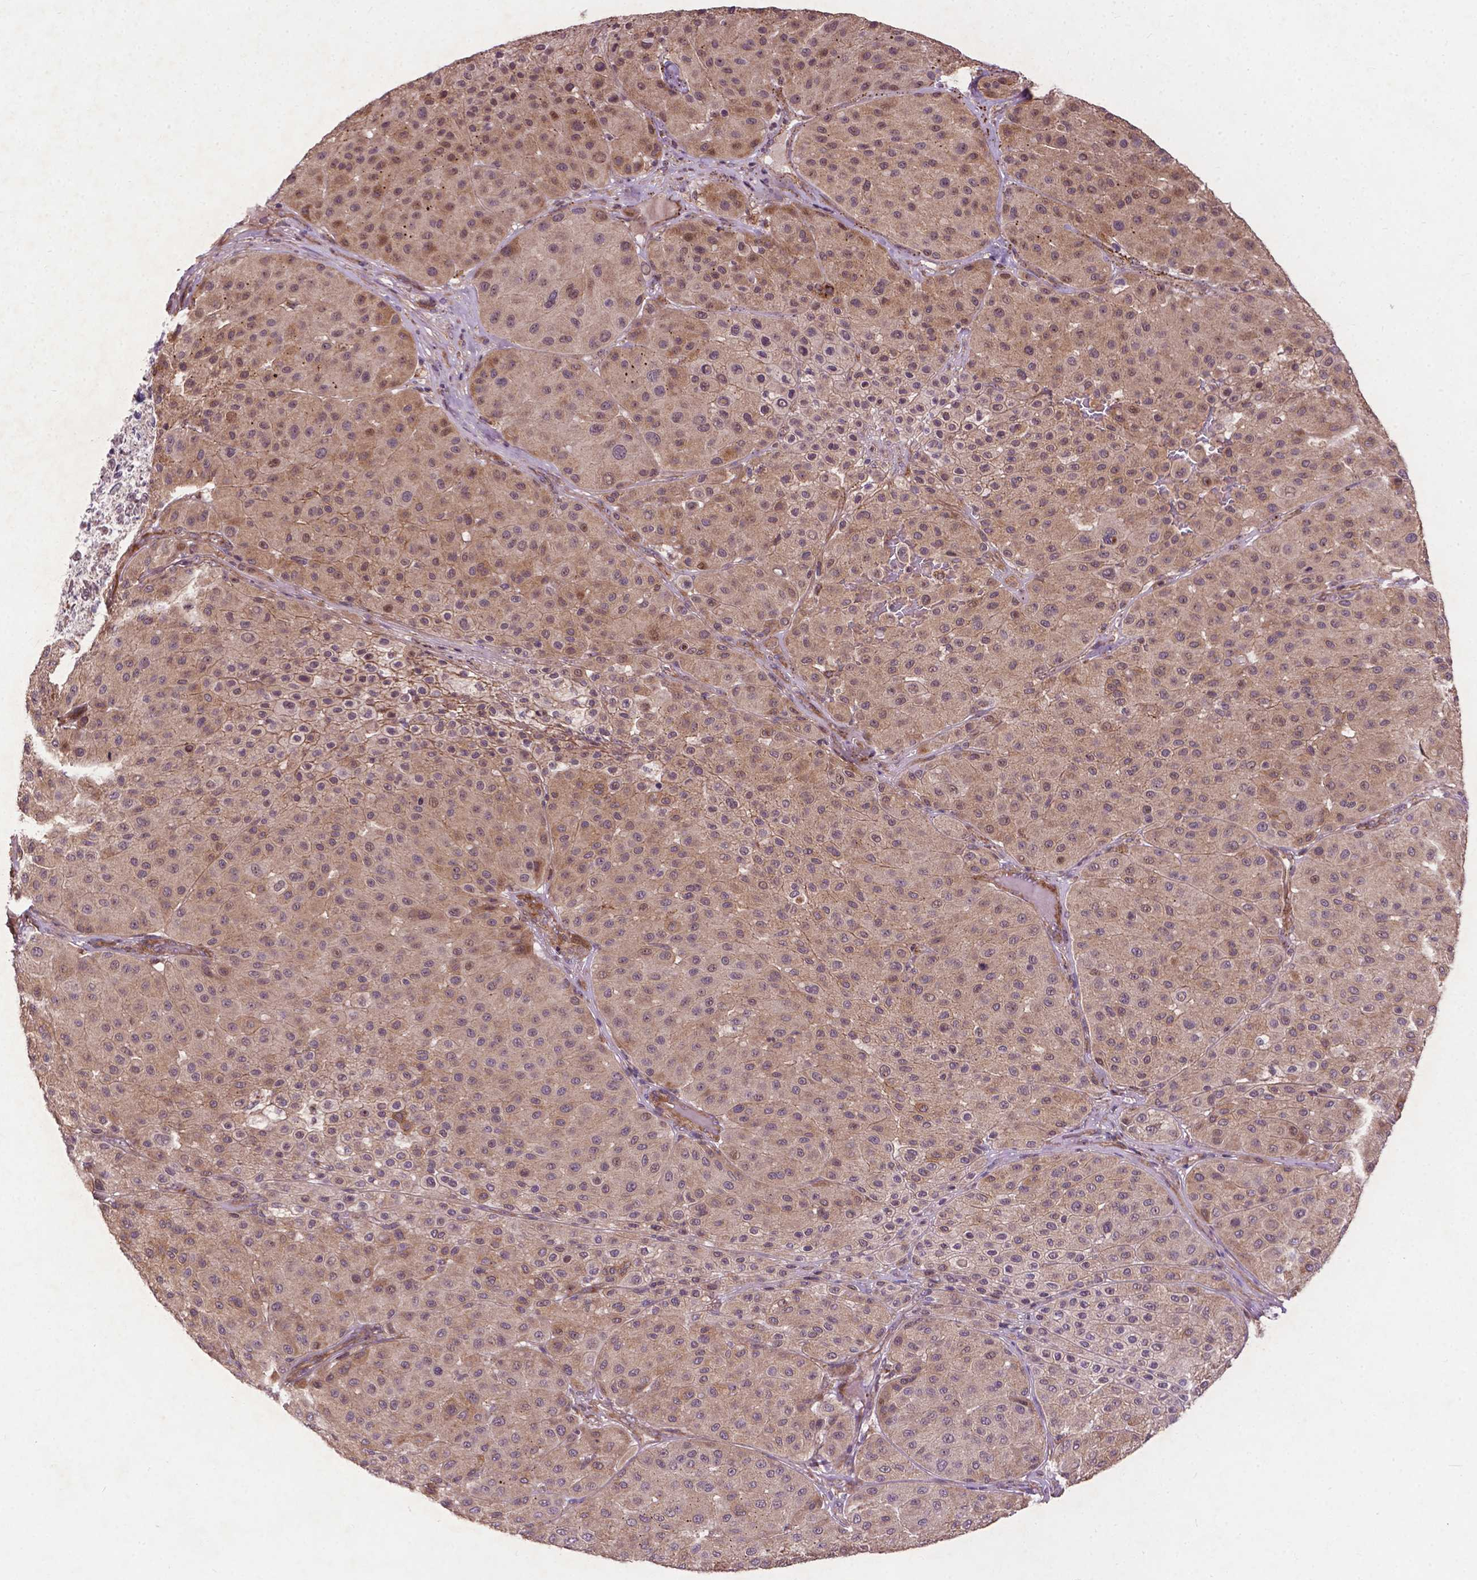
{"staining": {"intensity": "moderate", "quantity": ">75%", "location": "cytoplasmic/membranous"}, "tissue": "melanoma", "cell_type": "Tumor cells", "image_type": "cancer", "snomed": [{"axis": "morphology", "description": "Malignant melanoma, Metastatic site"}, {"axis": "topography", "description": "Smooth muscle"}], "caption": "The micrograph reveals staining of malignant melanoma (metastatic site), revealing moderate cytoplasmic/membranous protein staining (brown color) within tumor cells.", "gene": "PARP3", "patient": {"sex": "male", "age": 41}}